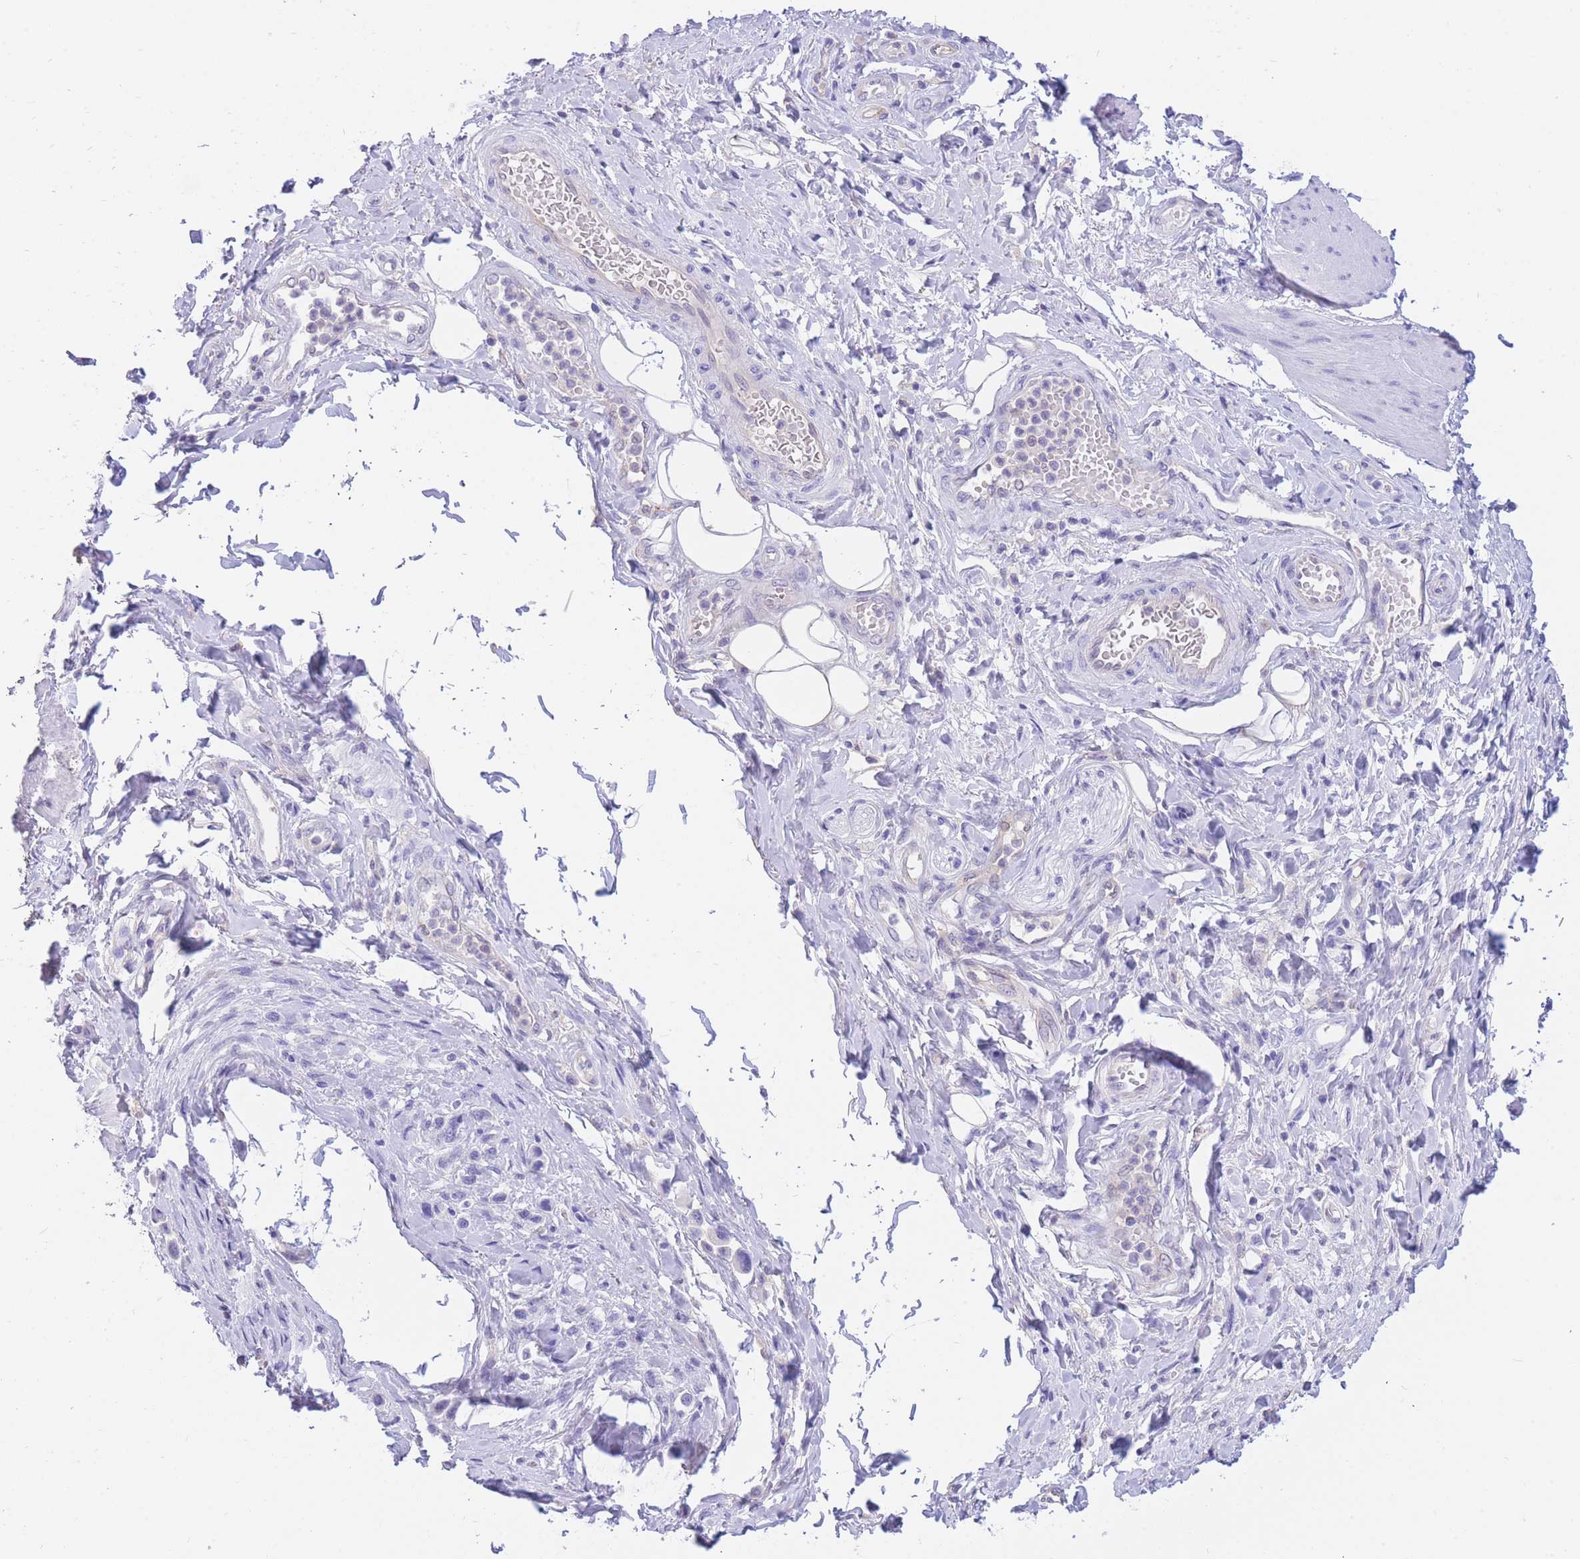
{"staining": {"intensity": "negative", "quantity": "none", "location": "none"}, "tissue": "stomach cancer", "cell_type": "Tumor cells", "image_type": "cancer", "snomed": [{"axis": "morphology", "description": "Adenocarcinoma, NOS"}, {"axis": "topography", "description": "Stomach"}], "caption": "High power microscopy photomicrograph of an immunohistochemistry micrograph of stomach cancer (adenocarcinoma), revealing no significant positivity in tumor cells. (IHC, brightfield microscopy, high magnification).", "gene": "SULT1A1", "patient": {"sex": "female", "age": 65}}